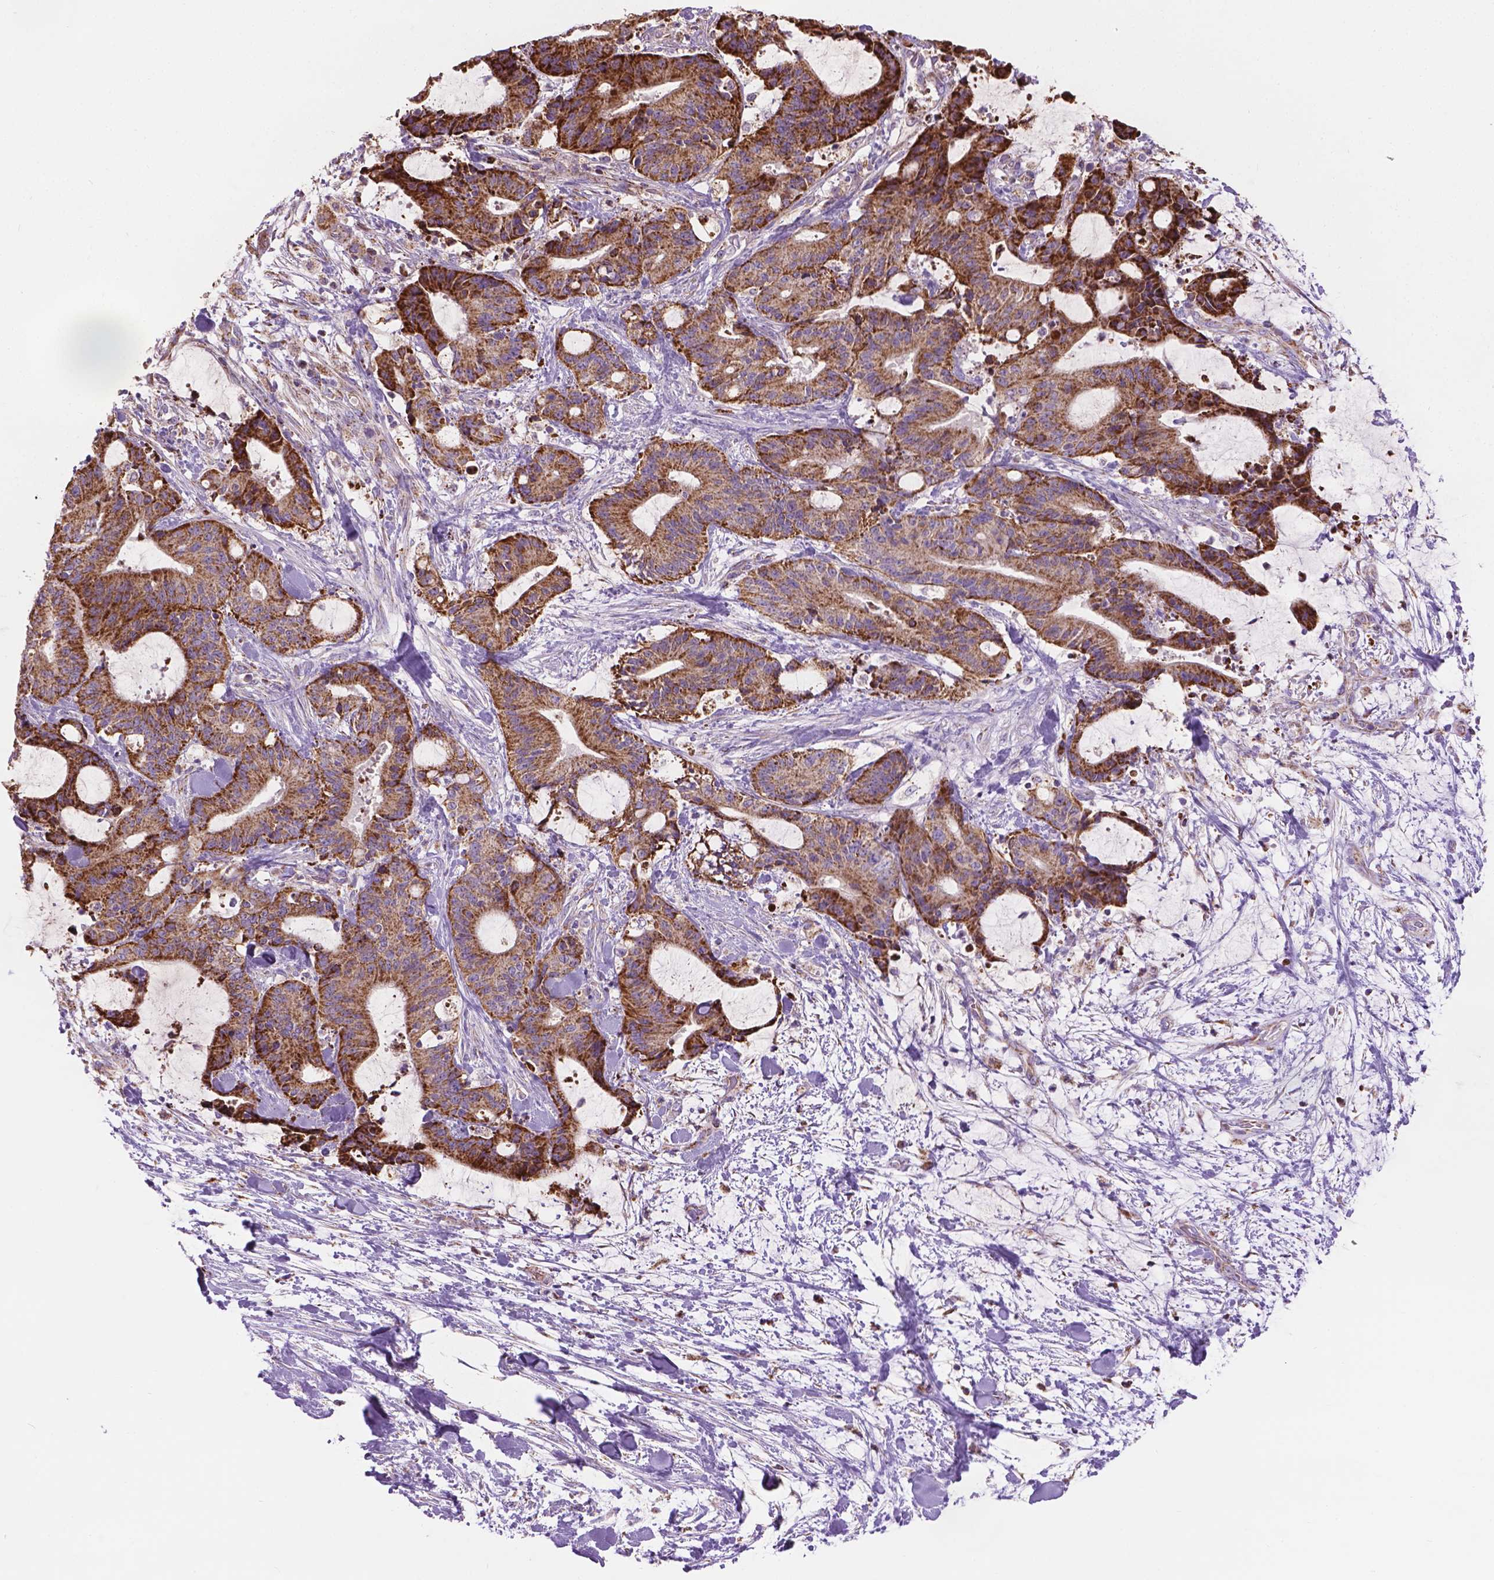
{"staining": {"intensity": "strong", "quantity": ">75%", "location": "cytoplasmic/membranous"}, "tissue": "liver cancer", "cell_type": "Tumor cells", "image_type": "cancer", "snomed": [{"axis": "morphology", "description": "Cholangiocarcinoma"}, {"axis": "topography", "description": "Liver"}], "caption": "Brown immunohistochemical staining in human liver cancer (cholangiocarcinoma) reveals strong cytoplasmic/membranous expression in about >75% of tumor cells.", "gene": "PIBF1", "patient": {"sex": "female", "age": 73}}